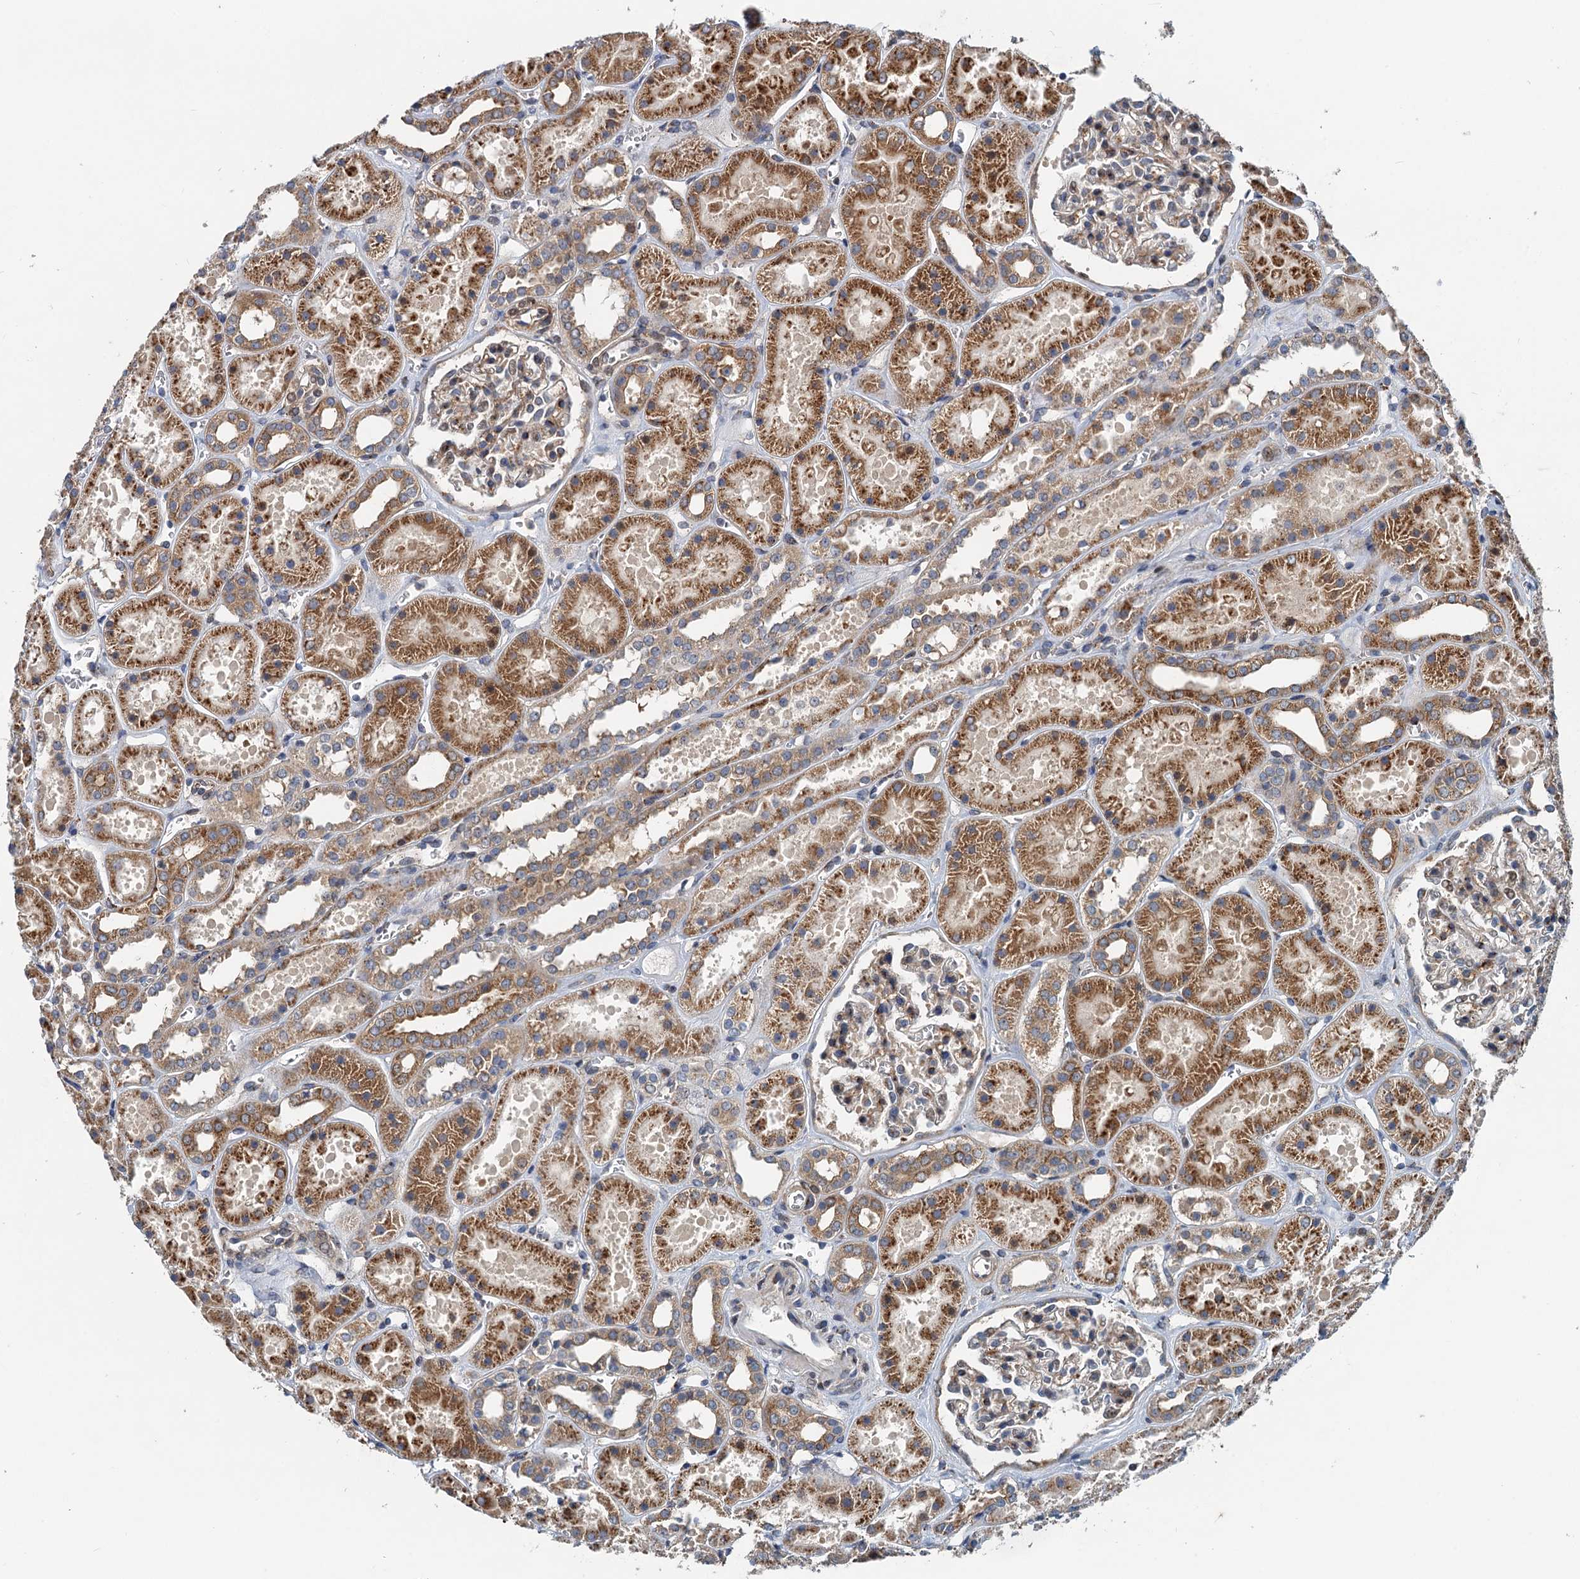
{"staining": {"intensity": "weak", "quantity": "<25%", "location": "cytoplasmic/membranous"}, "tissue": "kidney", "cell_type": "Cells in glomeruli", "image_type": "normal", "snomed": [{"axis": "morphology", "description": "Normal tissue, NOS"}, {"axis": "topography", "description": "Kidney"}], "caption": "This image is of normal kidney stained with IHC to label a protein in brown with the nuclei are counter-stained blue. There is no positivity in cells in glomeruli. Brightfield microscopy of IHC stained with DAB (3,3'-diaminobenzidine) (brown) and hematoxylin (blue), captured at high magnification.", "gene": "NBEA", "patient": {"sex": "female", "age": 41}}